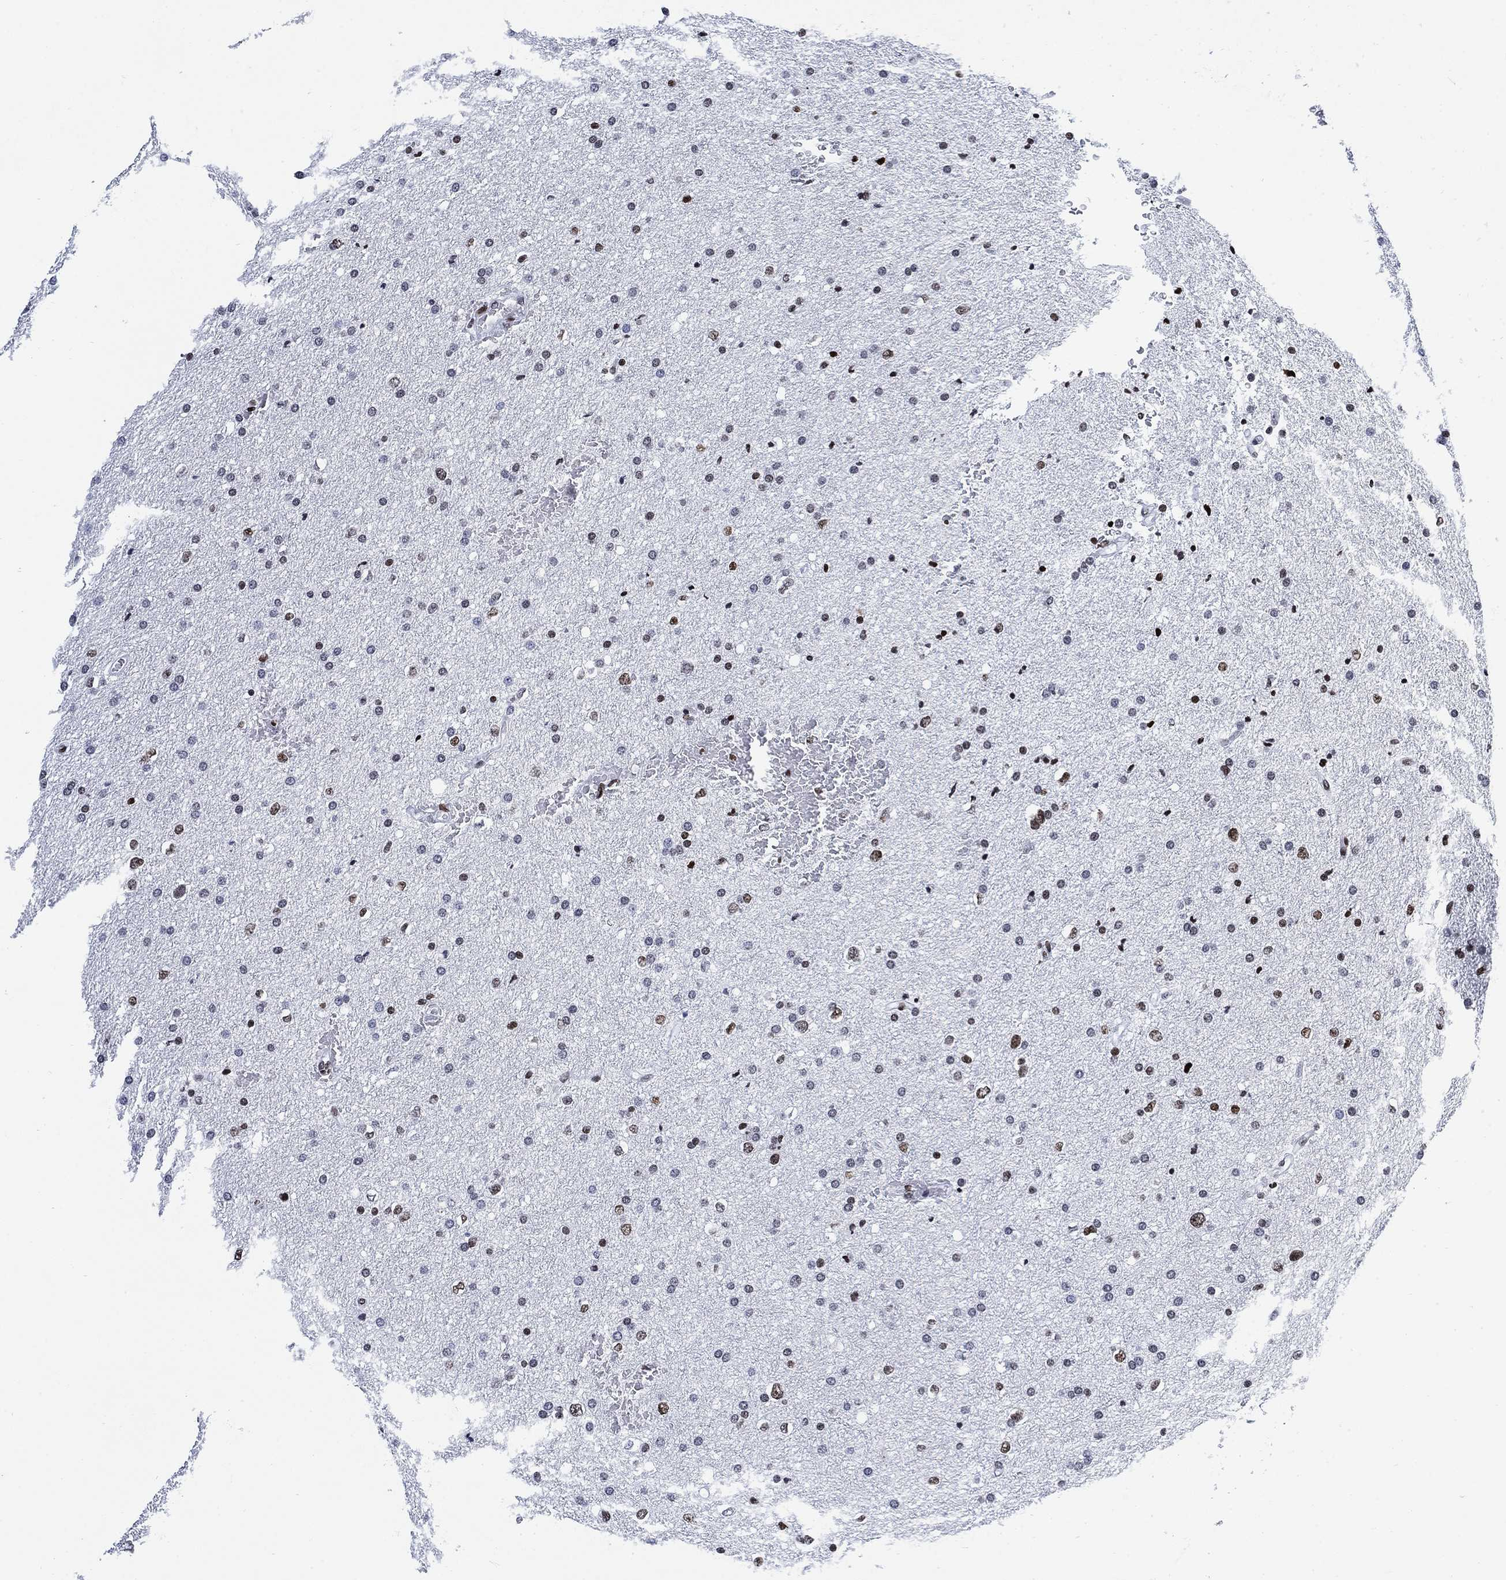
{"staining": {"intensity": "moderate", "quantity": "<25%", "location": "nuclear"}, "tissue": "glioma", "cell_type": "Tumor cells", "image_type": "cancer", "snomed": [{"axis": "morphology", "description": "Glioma, malignant, Low grade"}, {"axis": "topography", "description": "Brain"}], "caption": "Glioma stained with DAB immunohistochemistry (IHC) shows low levels of moderate nuclear staining in about <25% of tumor cells. (Stains: DAB in brown, nuclei in blue, Microscopy: brightfield microscopy at high magnification).", "gene": "H1-10", "patient": {"sex": "female", "age": 37}}